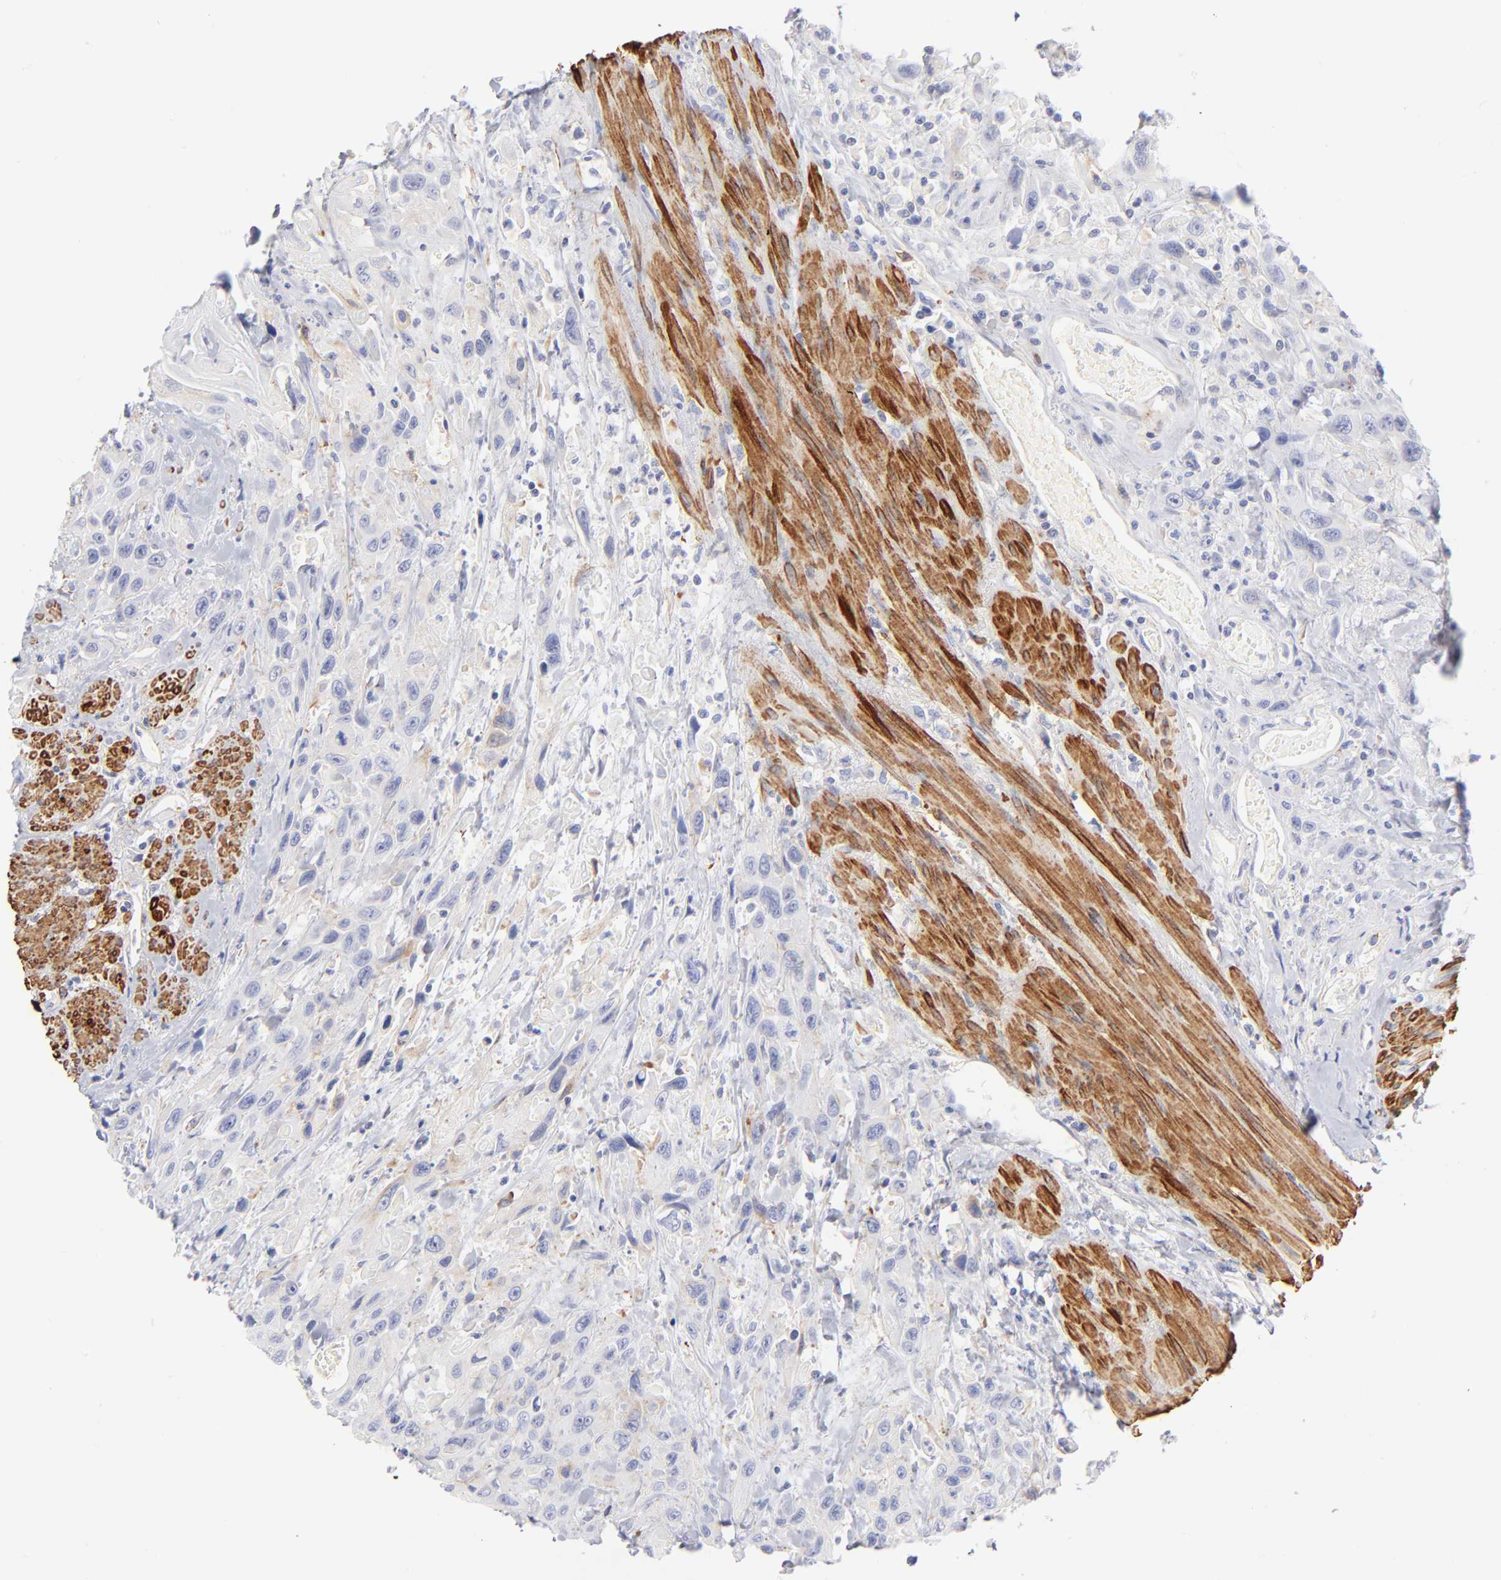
{"staining": {"intensity": "negative", "quantity": "none", "location": "none"}, "tissue": "urothelial cancer", "cell_type": "Tumor cells", "image_type": "cancer", "snomed": [{"axis": "morphology", "description": "Urothelial carcinoma, High grade"}, {"axis": "topography", "description": "Urinary bladder"}], "caption": "This micrograph is of urothelial cancer stained with immunohistochemistry (IHC) to label a protein in brown with the nuclei are counter-stained blue. There is no expression in tumor cells. (Immunohistochemistry, brightfield microscopy, high magnification).", "gene": "ACTA2", "patient": {"sex": "female", "age": 84}}